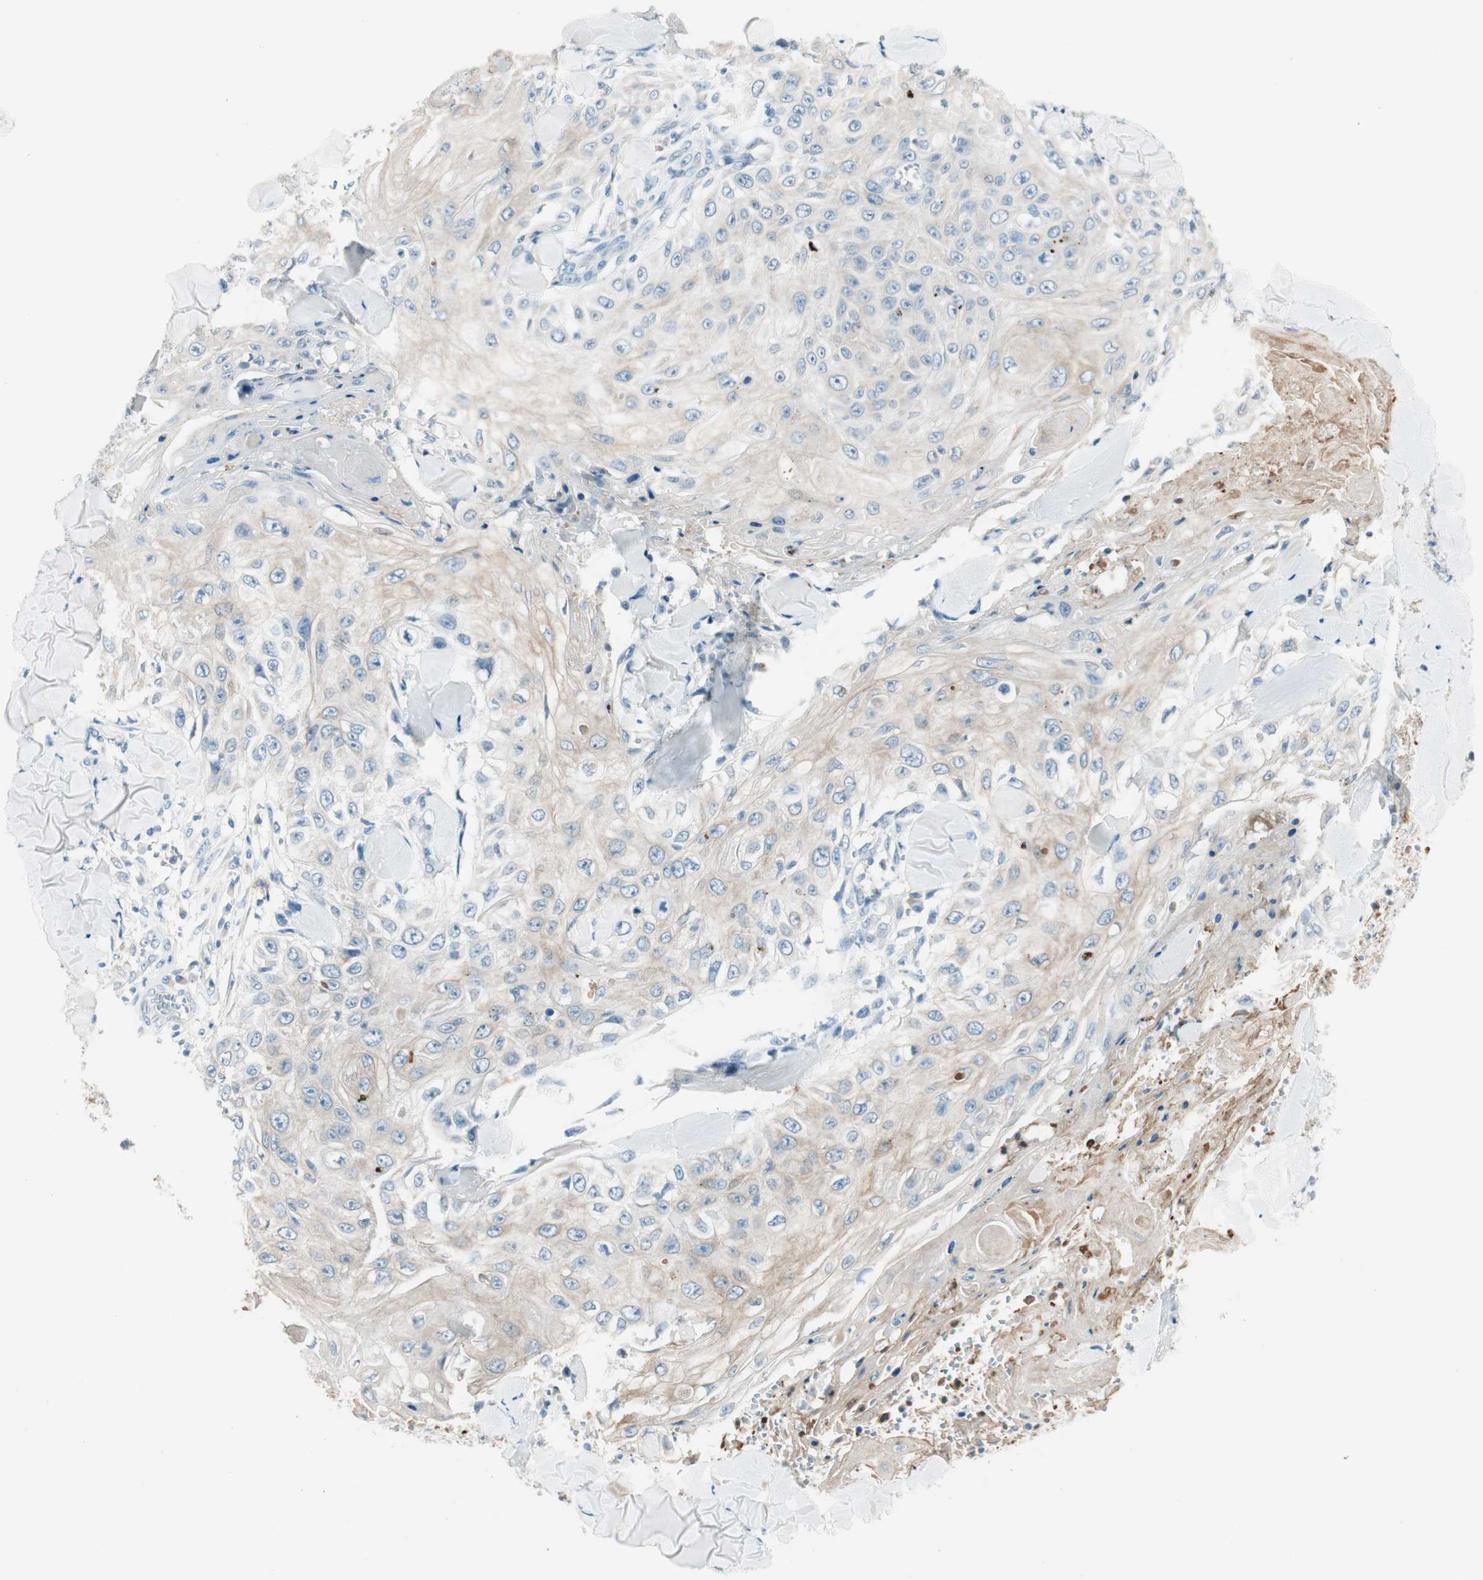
{"staining": {"intensity": "weak", "quantity": "25%-75%", "location": "cytoplasmic/membranous"}, "tissue": "skin cancer", "cell_type": "Tumor cells", "image_type": "cancer", "snomed": [{"axis": "morphology", "description": "Squamous cell carcinoma, NOS"}, {"axis": "topography", "description": "Skin"}], "caption": "The image demonstrates immunohistochemical staining of skin cancer (squamous cell carcinoma). There is weak cytoplasmic/membranous positivity is identified in approximately 25%-75% of tumor cells. (IHC, brightfield microscopy, high magnification).", "gene": "GNAO1", "patient": {"sex": "male", "age": 86}}